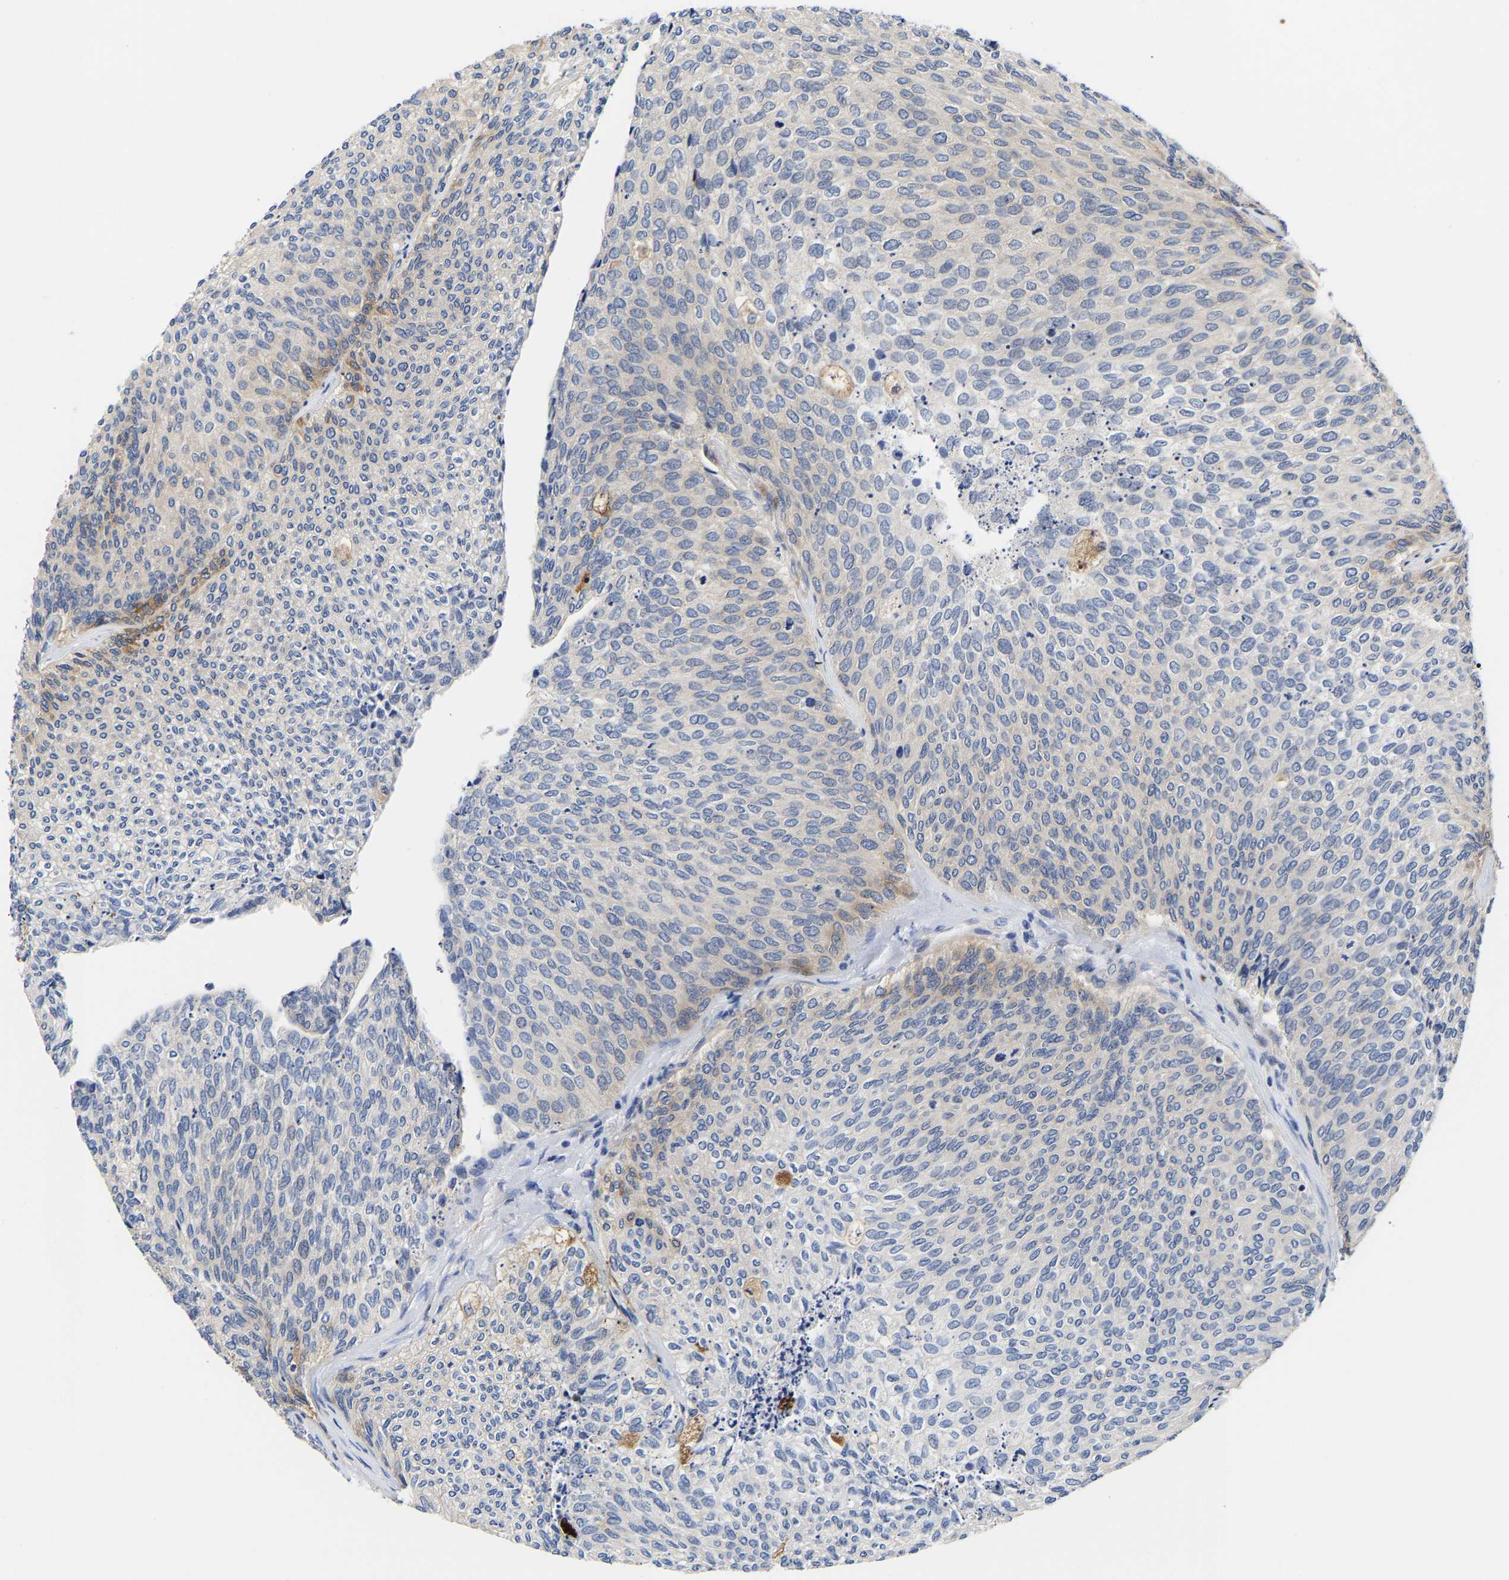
{"staining": {"intensity": "negative", "quantity": "none", "location": "none"}, "tissue": "urothelial cancer", "cell_type": "Tumor cells", "image_type": "cancer", "snomed": [{"axis": "morphology", "description": "Urothelial carcinoma, Low grade"}, {"axis": "topography", "description": "Urinary bladder"}], "caption": "IHC micrograph of neoplastic tissue: human urothelial cancer stained with DAB shows no significant protein expression in tumor cells.", "gene": "CCDC6", "patient": {"sex": "female", "age": 79}}